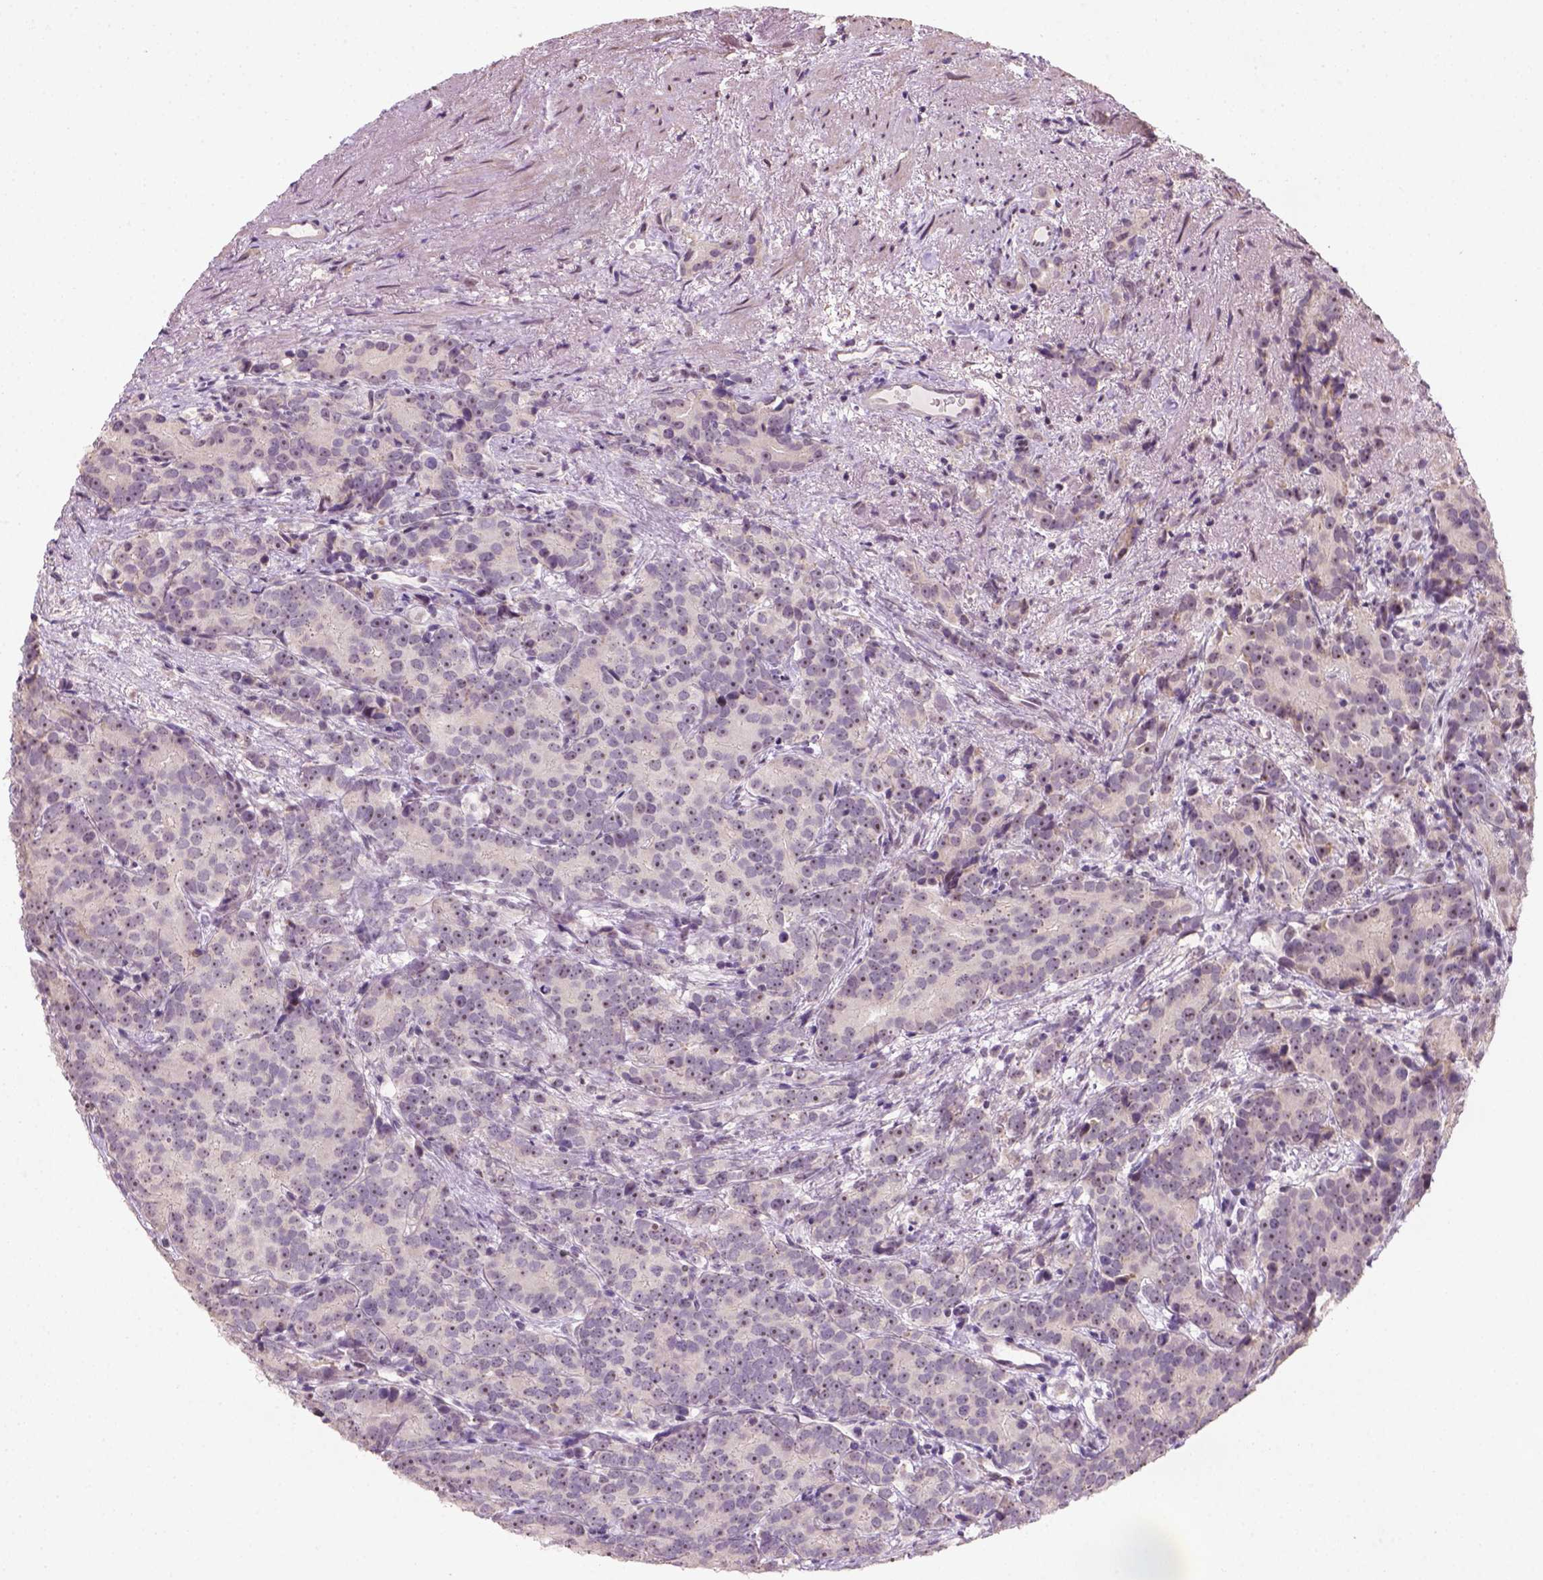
{"staining": {"intensity": "strong", "quantity": "25%-75%", "location": "nuclear"}, "tissue": "prostate cancer", "cell_type": "Tumor cells", "image_type": "cancer", "snomed": [{"axis": "morphology", "description": "Adenocarcinoma, High grade"}, {"axis": "topography", "description": "Prostate"}], "caption": "A photomicrograph of prostate cancer stained for a protein shows strong nuclear brown staining in tumor cells. The staining was performed using DAB, with brown indicating positive protein expression. Nuclei are stained blue with hematoxylin.", "gene": "DDX50", "patient": {"sex": "male", "age": 90}}